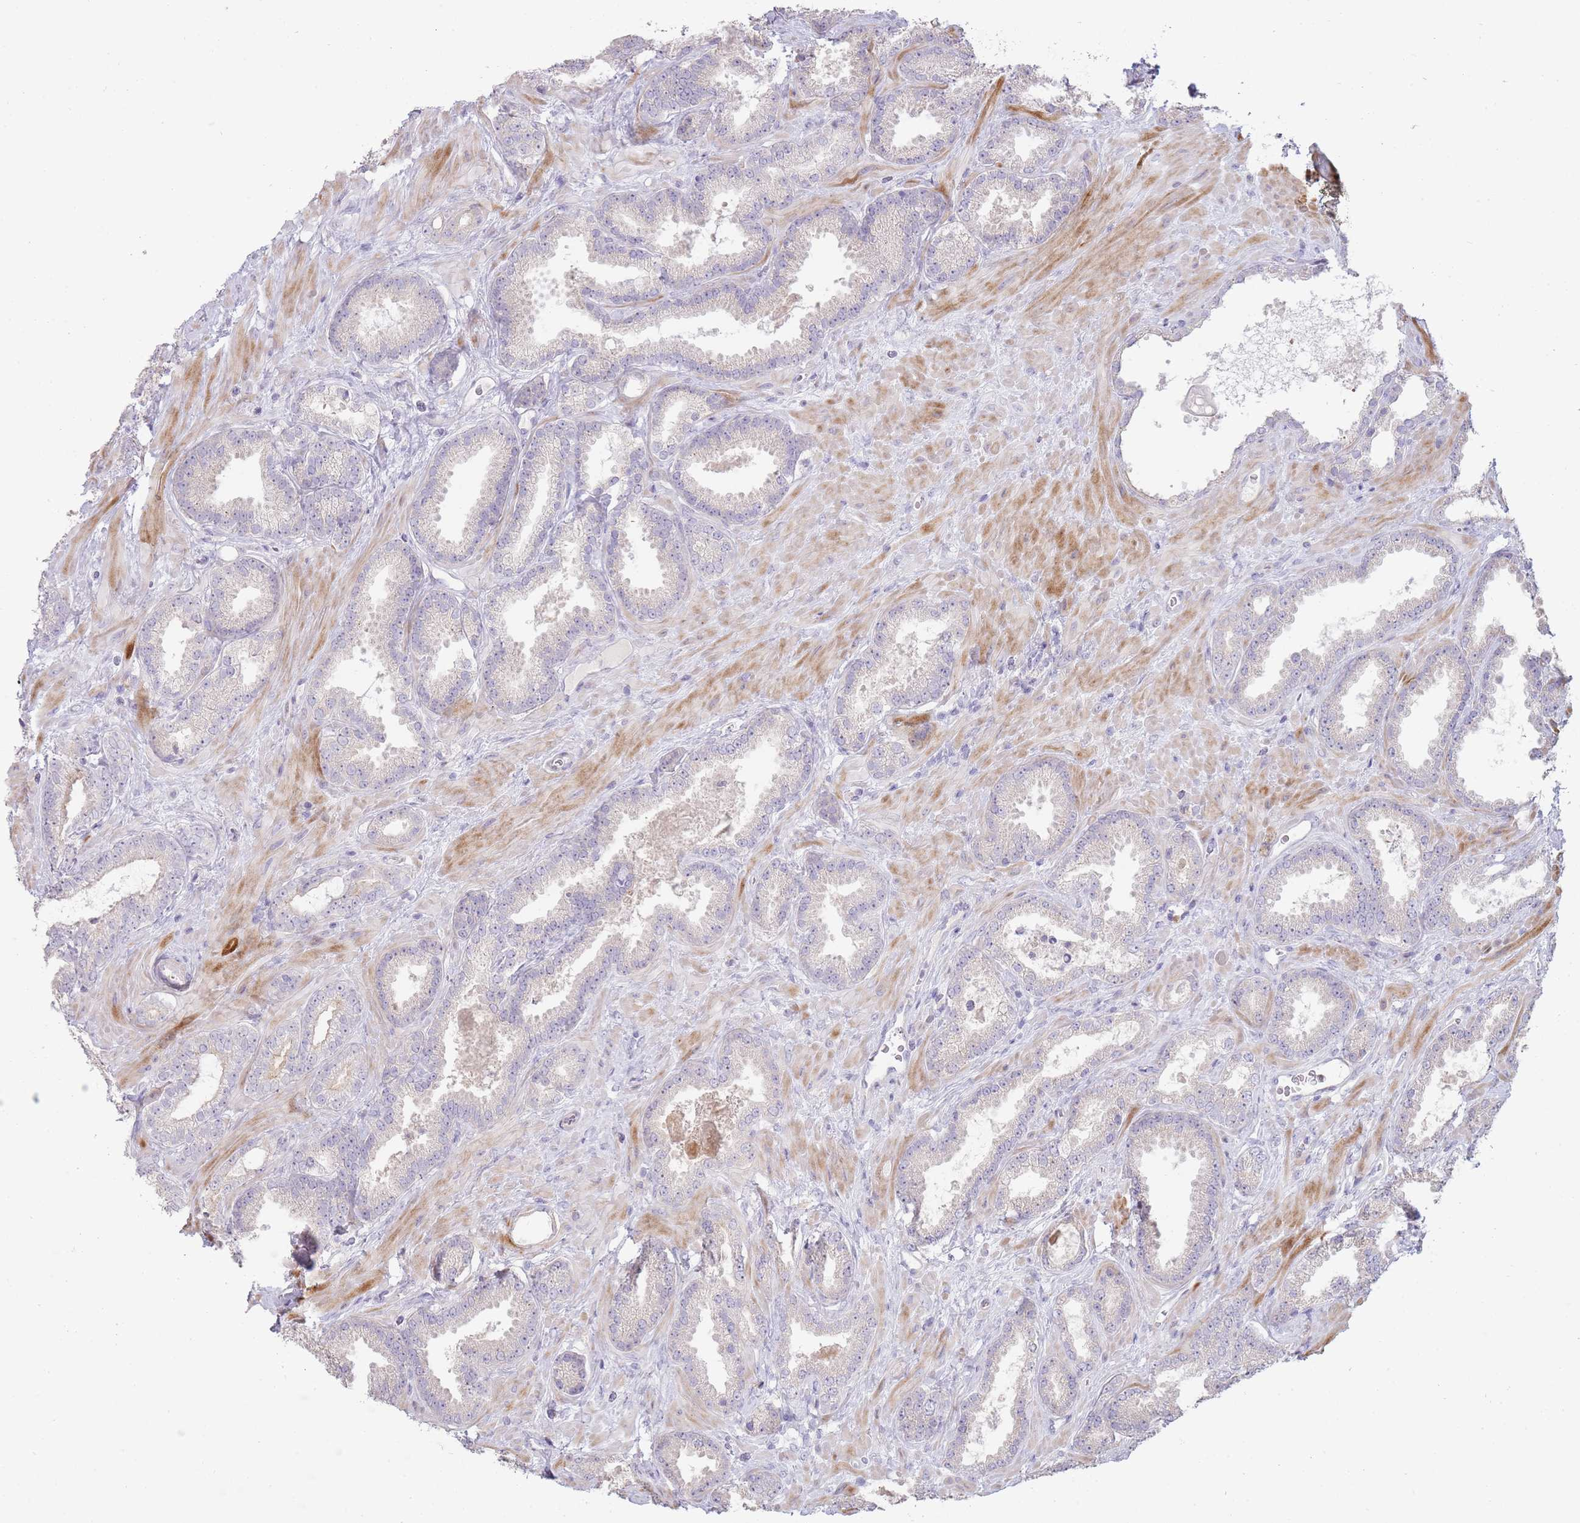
{"staining": {"intensity": "negative", "quantity": "none", "location": "none"}, "tissue": "prostate cancer", "cell_type": "Tumor cells", "image_type": "cancer", "snomed": [{"axis": "morphology", "description": "Adenocarcinoma, Low grade"}, {"axis": "topography", "description": "Prostate"}], "caption": "Prostate cancer stained for a protein using IHC exhibits no expression tumor cells.", "gene": "PPP3R2", "patient": {"sex": "male", "age": 62}}